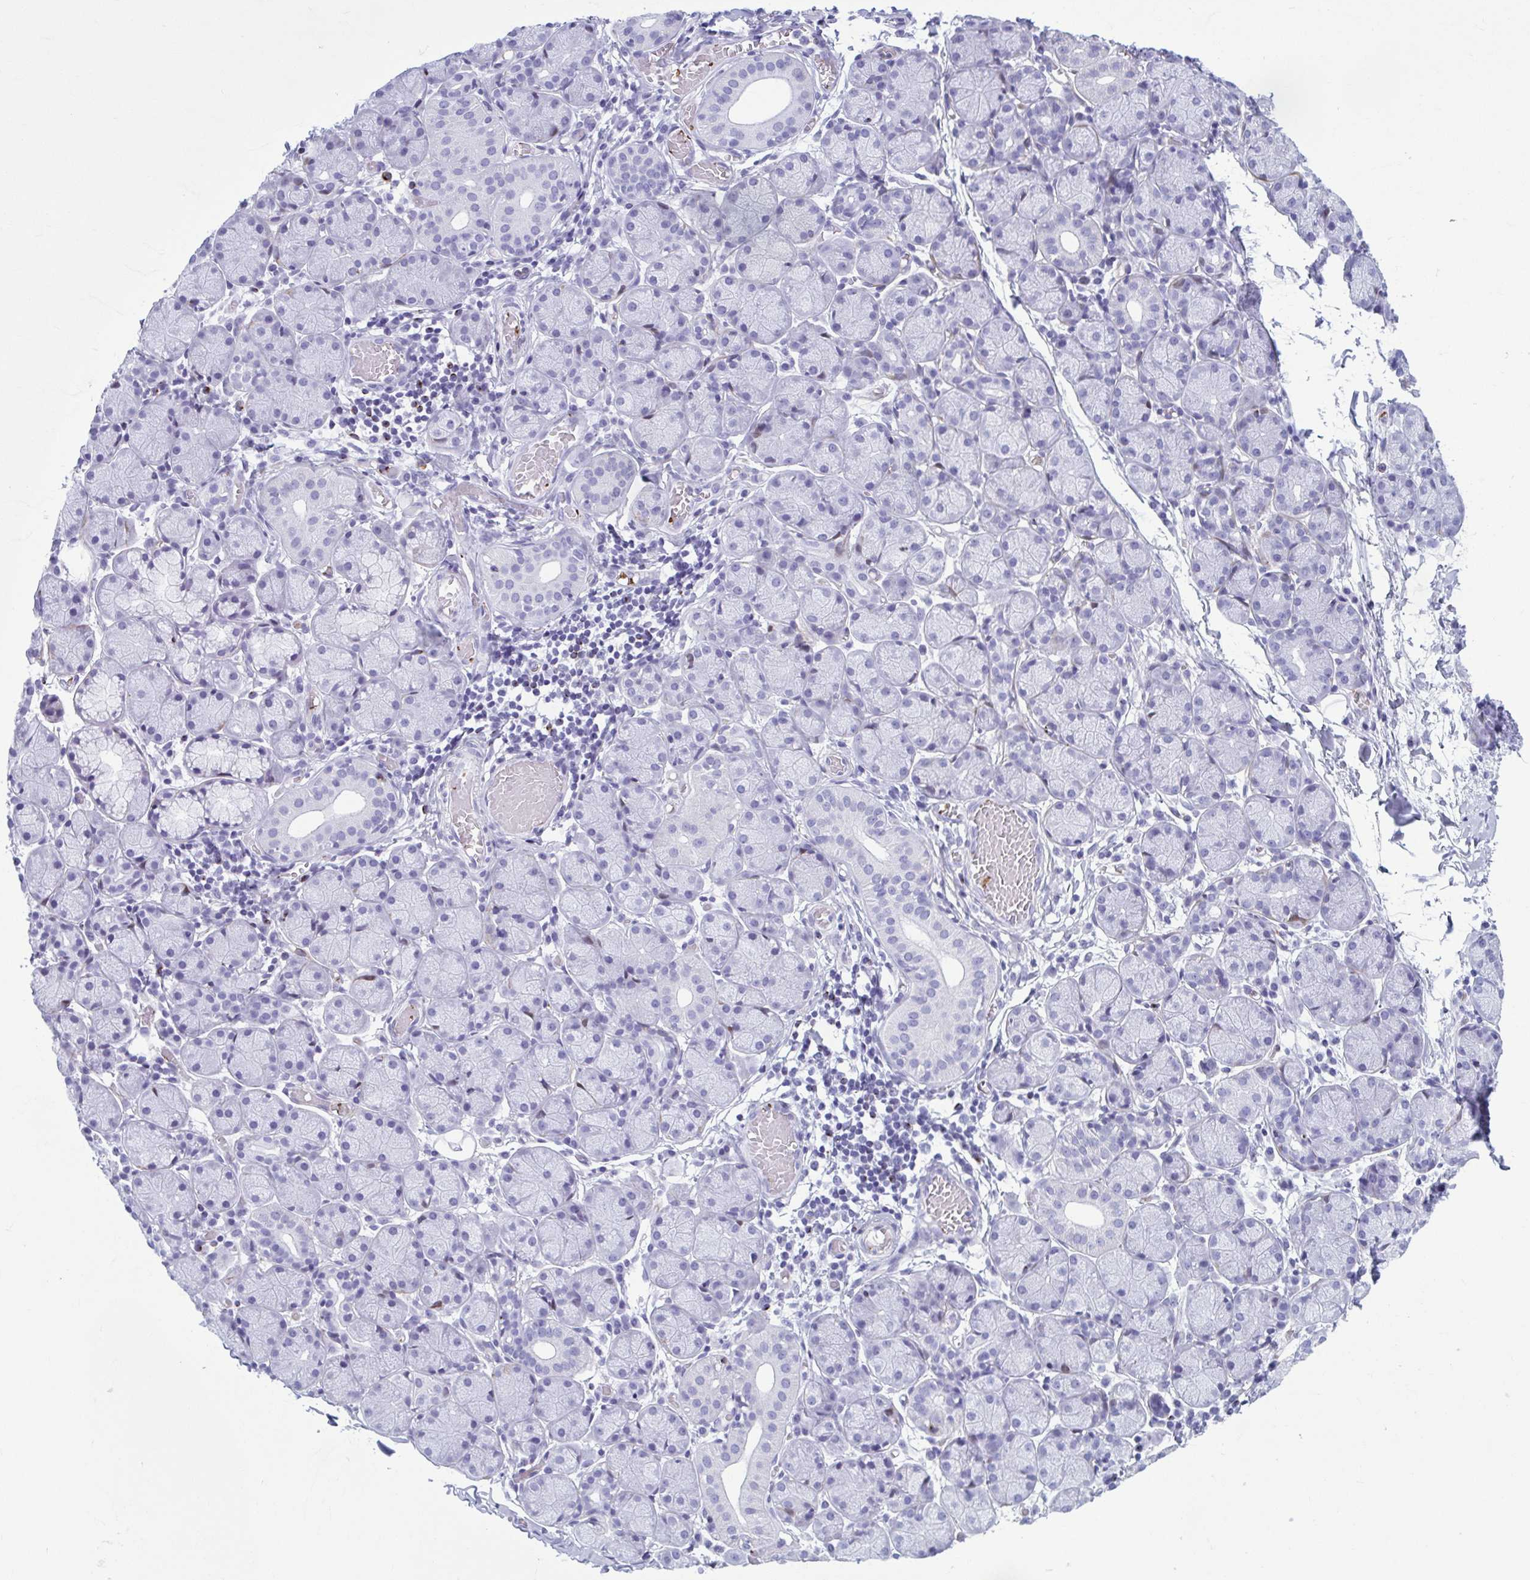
{"staining": {"intensity": "negative", "quantity": "none", "location": "none"}, "tissue": "salivary gland", "cell_type": "Glandular cells", "image_type": "normal", "snomed": [{"axis": "morphology", "description": "Normal tissue, NOS"}, {"axis": "topography", "description": "Salivary gland"}], "caption": "The micrograph displays no staining of glandular cells in normal salivary gland.", "gene": "TCEAL3", "patient": {"sex": "female", "age": 24}}